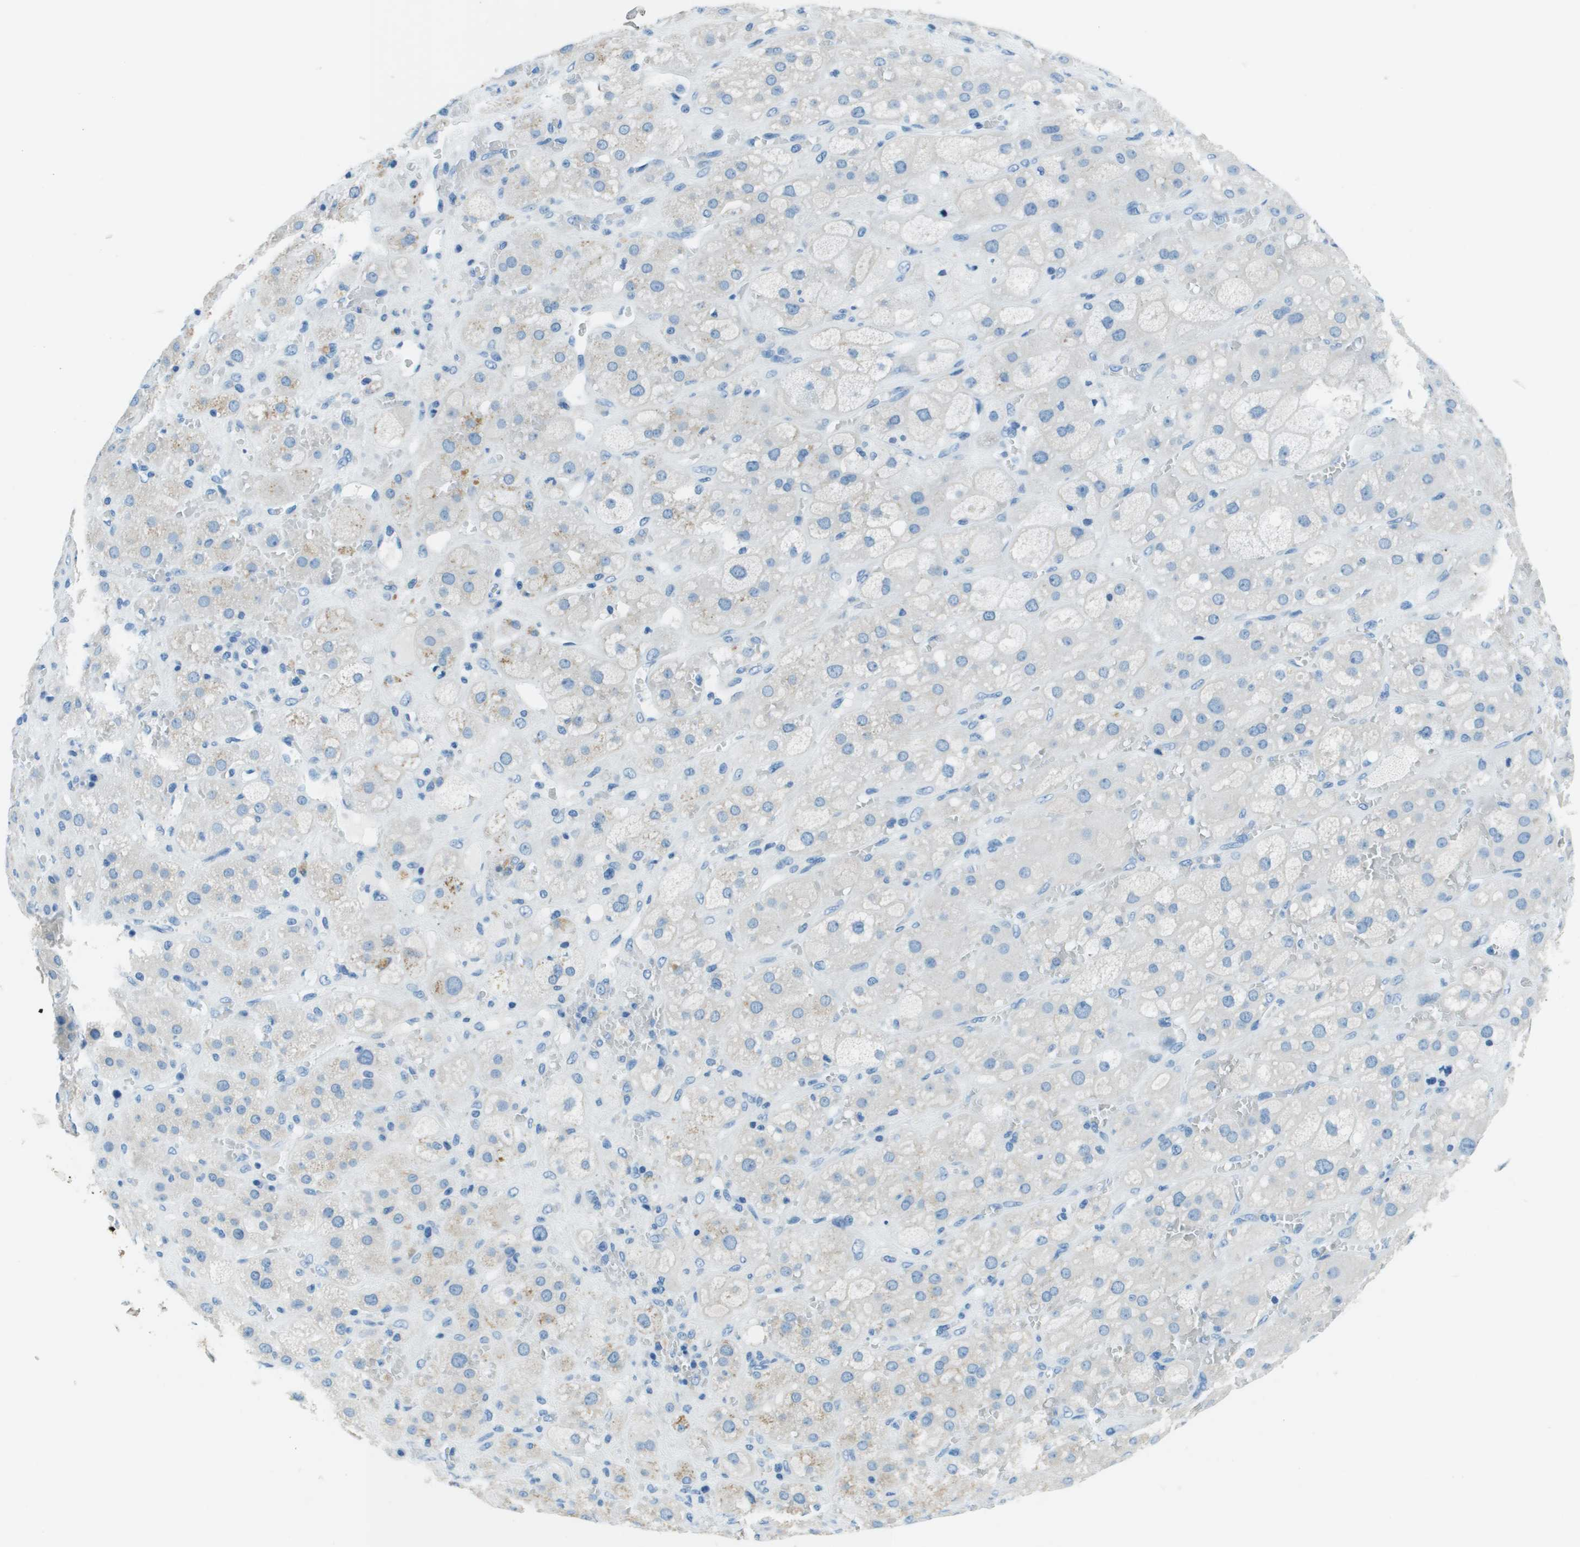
{"staining": {"intensity": "negative", "quantity": "none", "location": "none"}, "tissue": "adrenal gland", "cell_type": "Glandular cells", "image_type": "normal", "snomed": [{"axis": "morphology", "description": "Normal tissue, NOS"}, {"axis": "topography", "description": "Adrenal gland"}], "caption": "This micrograph is of unremarkable adrenal gland stained with immunohistochemistry (IHC) to label a protein in brown with the nuclei are counter-stained blue. There is no staining in glandular cells.", "gene": "SLC16A10", "patient": {"sex": "female", "age": 47}}